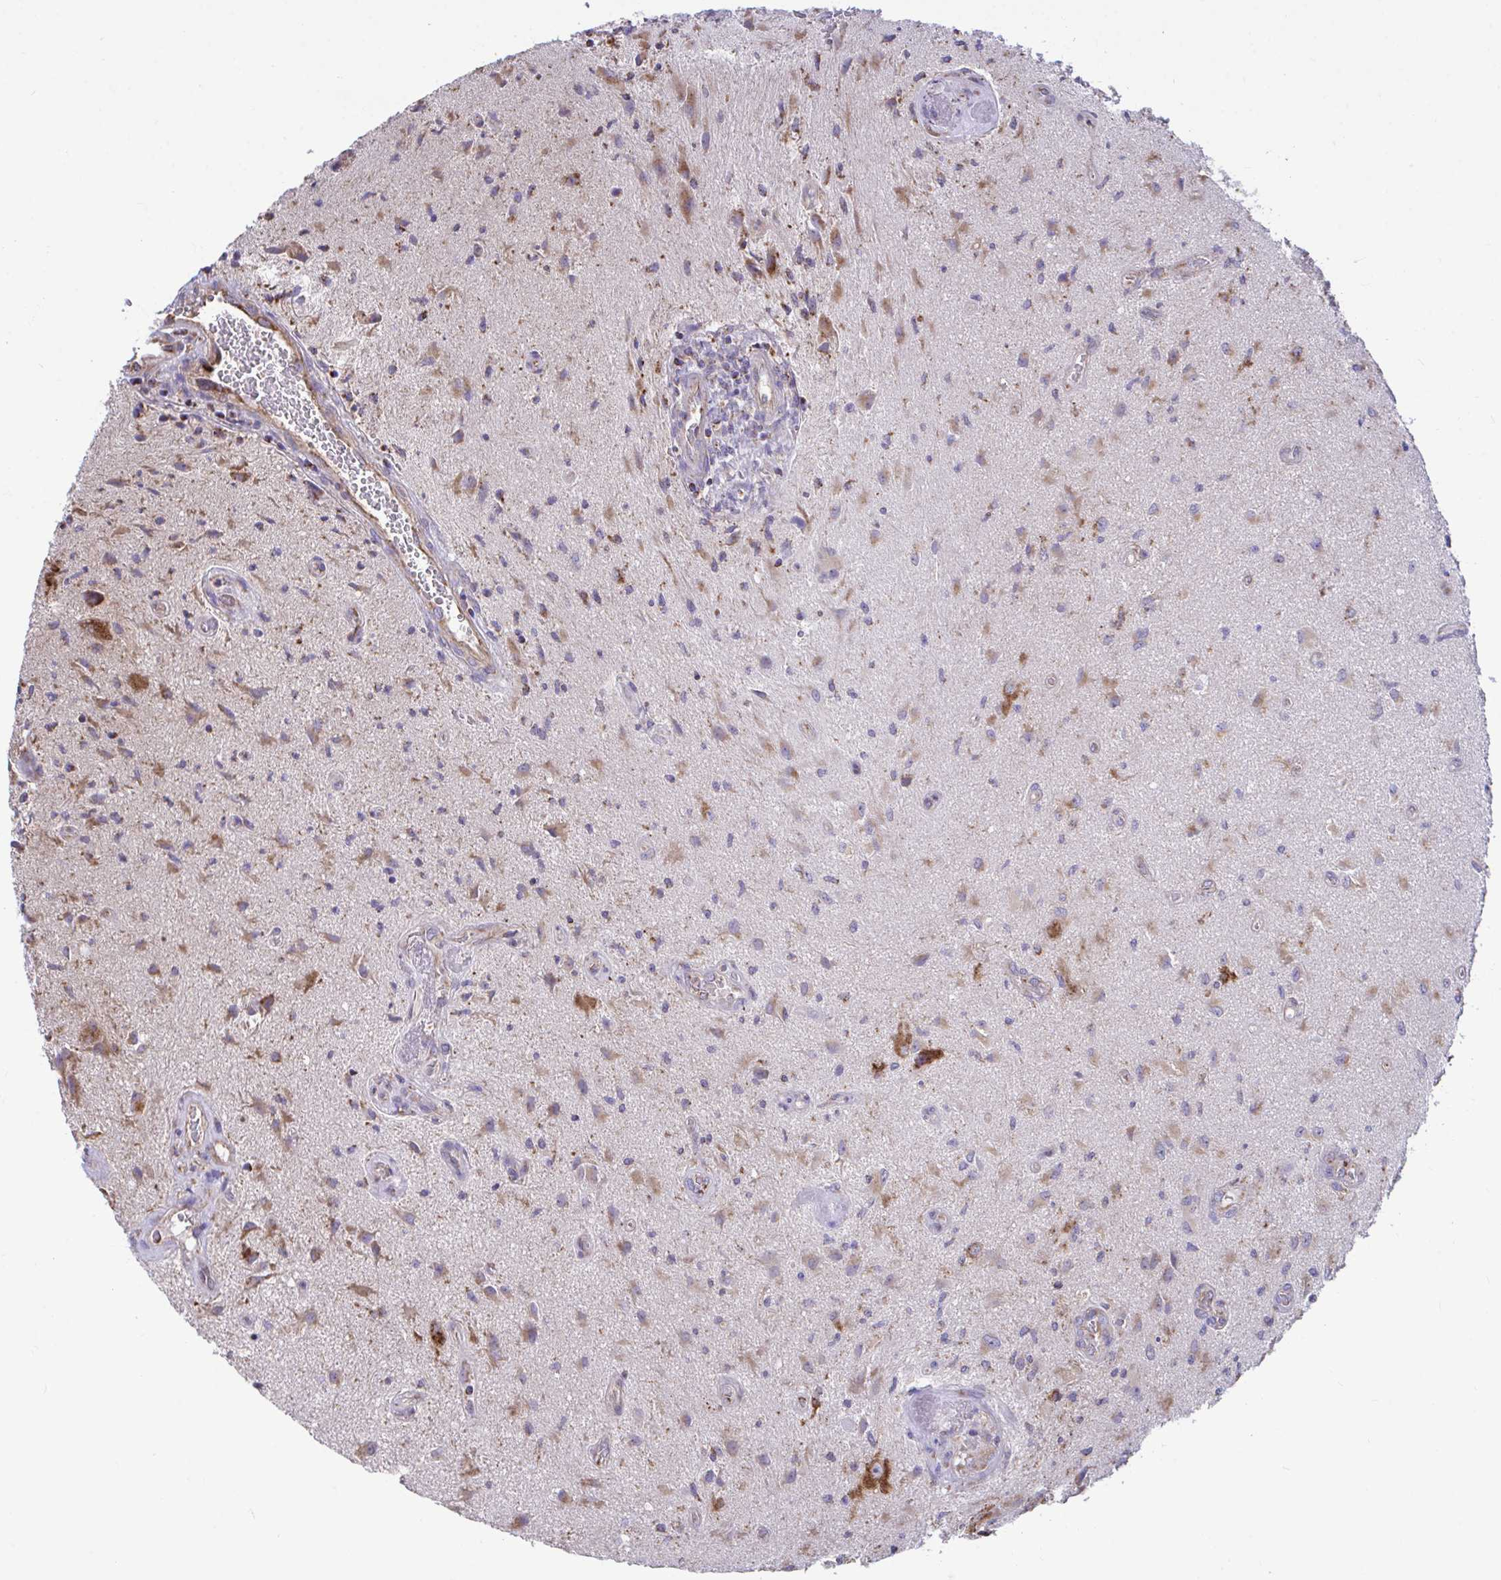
{"staining": {"intensity": "moderate", "quantity": "<25%", "location": "cytoplasmic/membranous"}, "tissue": "glioma", "cell_type": "Tumor cells", "image_type": "cancer", "snomed": [{"axis": "morphology", "description": "Glioma, malignant, High grade"}, {"axis": "topography", "description": "Brain"}], "caption": "Human malignant glioma (high-grade) stained with a protein marker demonstrates moderate staining in tumor cells.", "gene": "SARS2", "patient": {"sex": "male", "age": 67}}